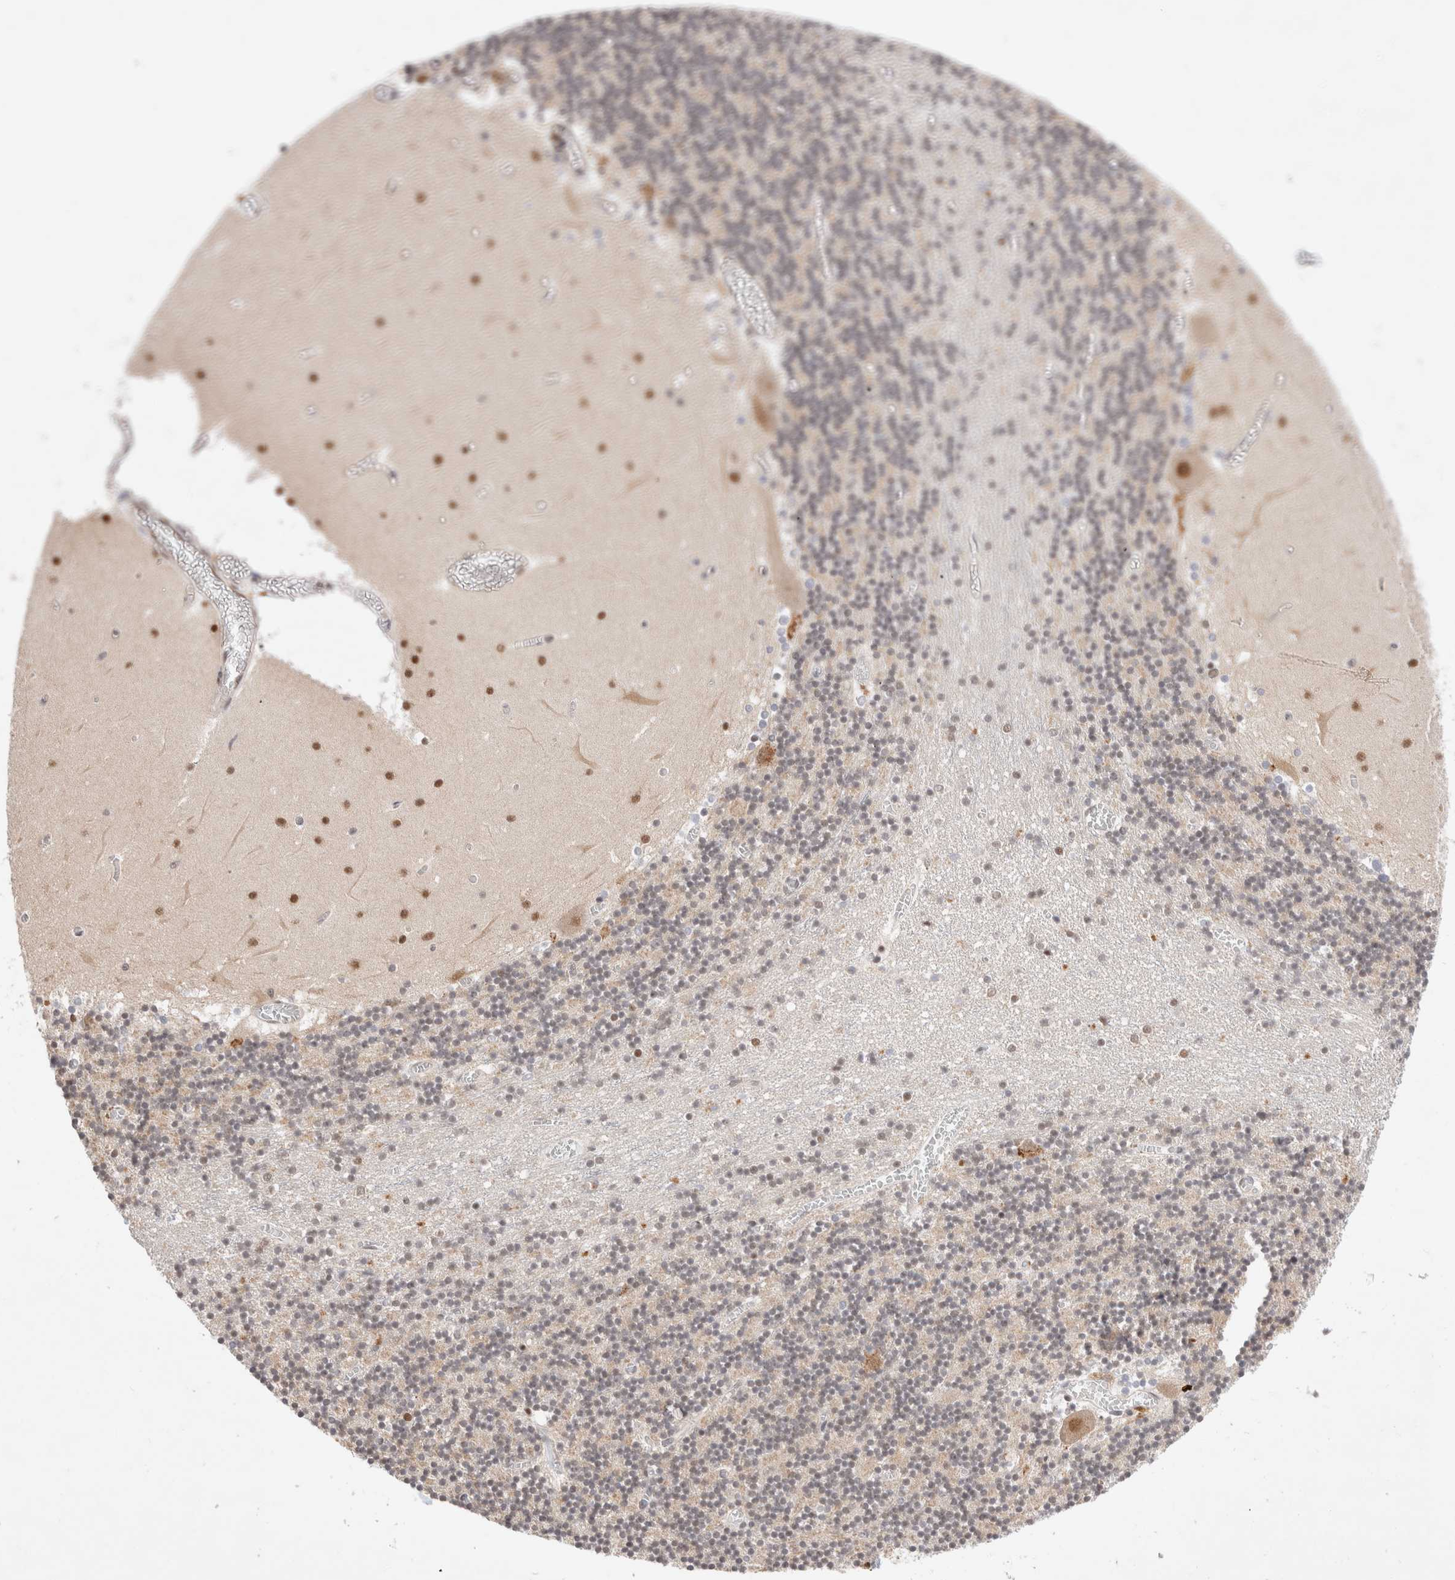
{"staining": {"intensity": "moderate", "quantity": "25%-75%", "location": "nuclear"}, "tissue": "cerebellum", "cell_type": "Cells in granular layer", "image_type": "normal", "snomed": [{"axis": "morphology", "description": "Normal tissue, NOS"}, {"axis": "topography", "description": "Cerebellum"}], "caption": "Benign cerebellum demonstrates moderate nuclear expression in about 25%-75% of cells in granular layer (IHC, brightfield microscopy, high magnification)..", "gene": "GTF2I", "patient": {"sex": "female", "age": 28}}